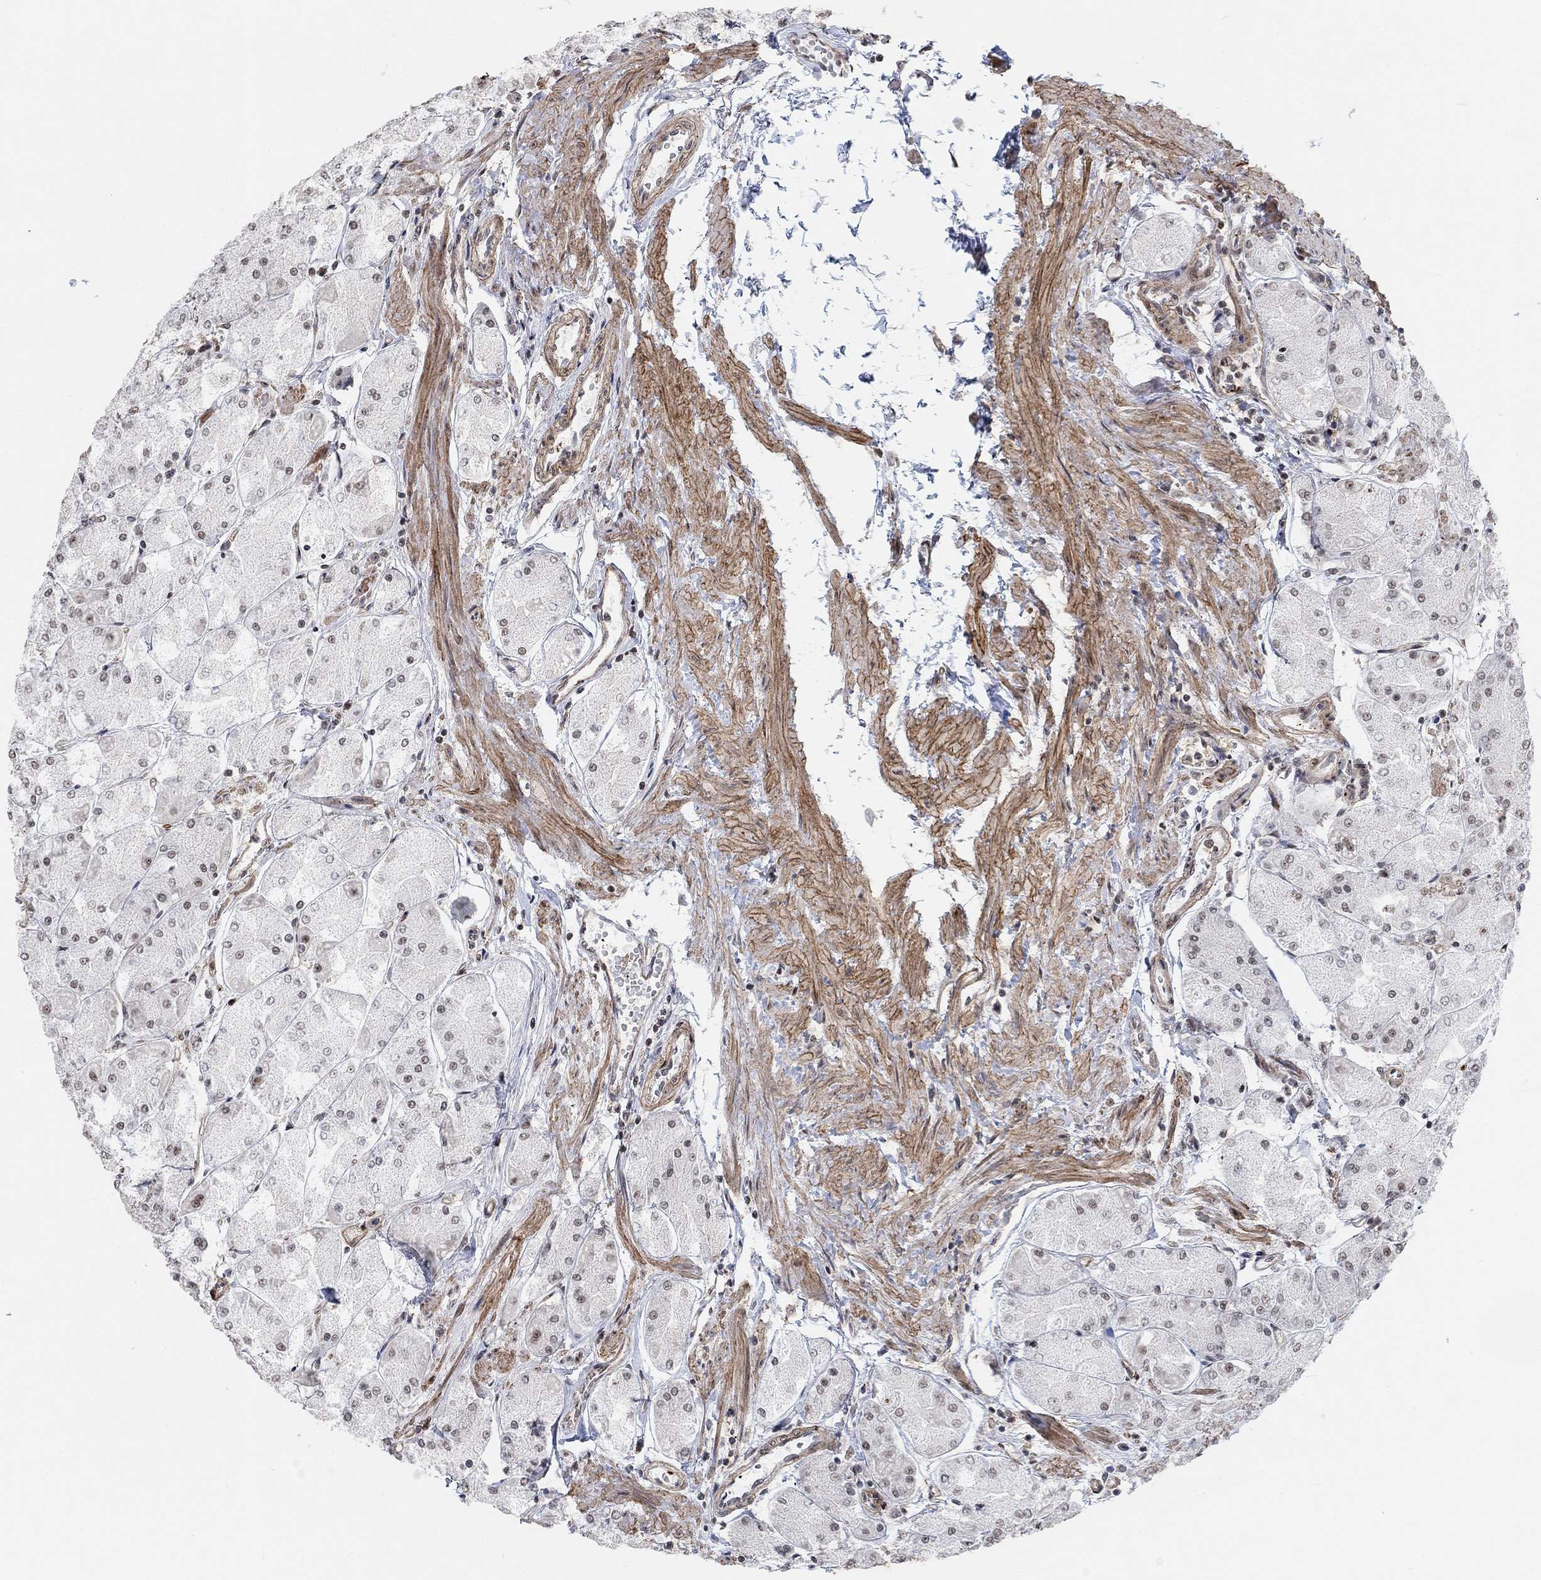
{"staining": {"intensity": "strong", "quantity": ">75%", "location": "nuclear"}, "tissue": "stomach", "cell_type": "Glandular cells", "image_type": "normal", "snomed": [{"axis": "morphology", "description": "Normal tissue, NOS"}, {"axis": "topography", "description": "Stomach, upper"}], "caption": "An immunohistochemistry histopathology image of unremarkable tissue is shown. Protein staining in brown highlights strong nuclear positivity in stomach within glandular cells.", "gene": "PWWP2B", "patient": {"sex": "male", "age": 60}}